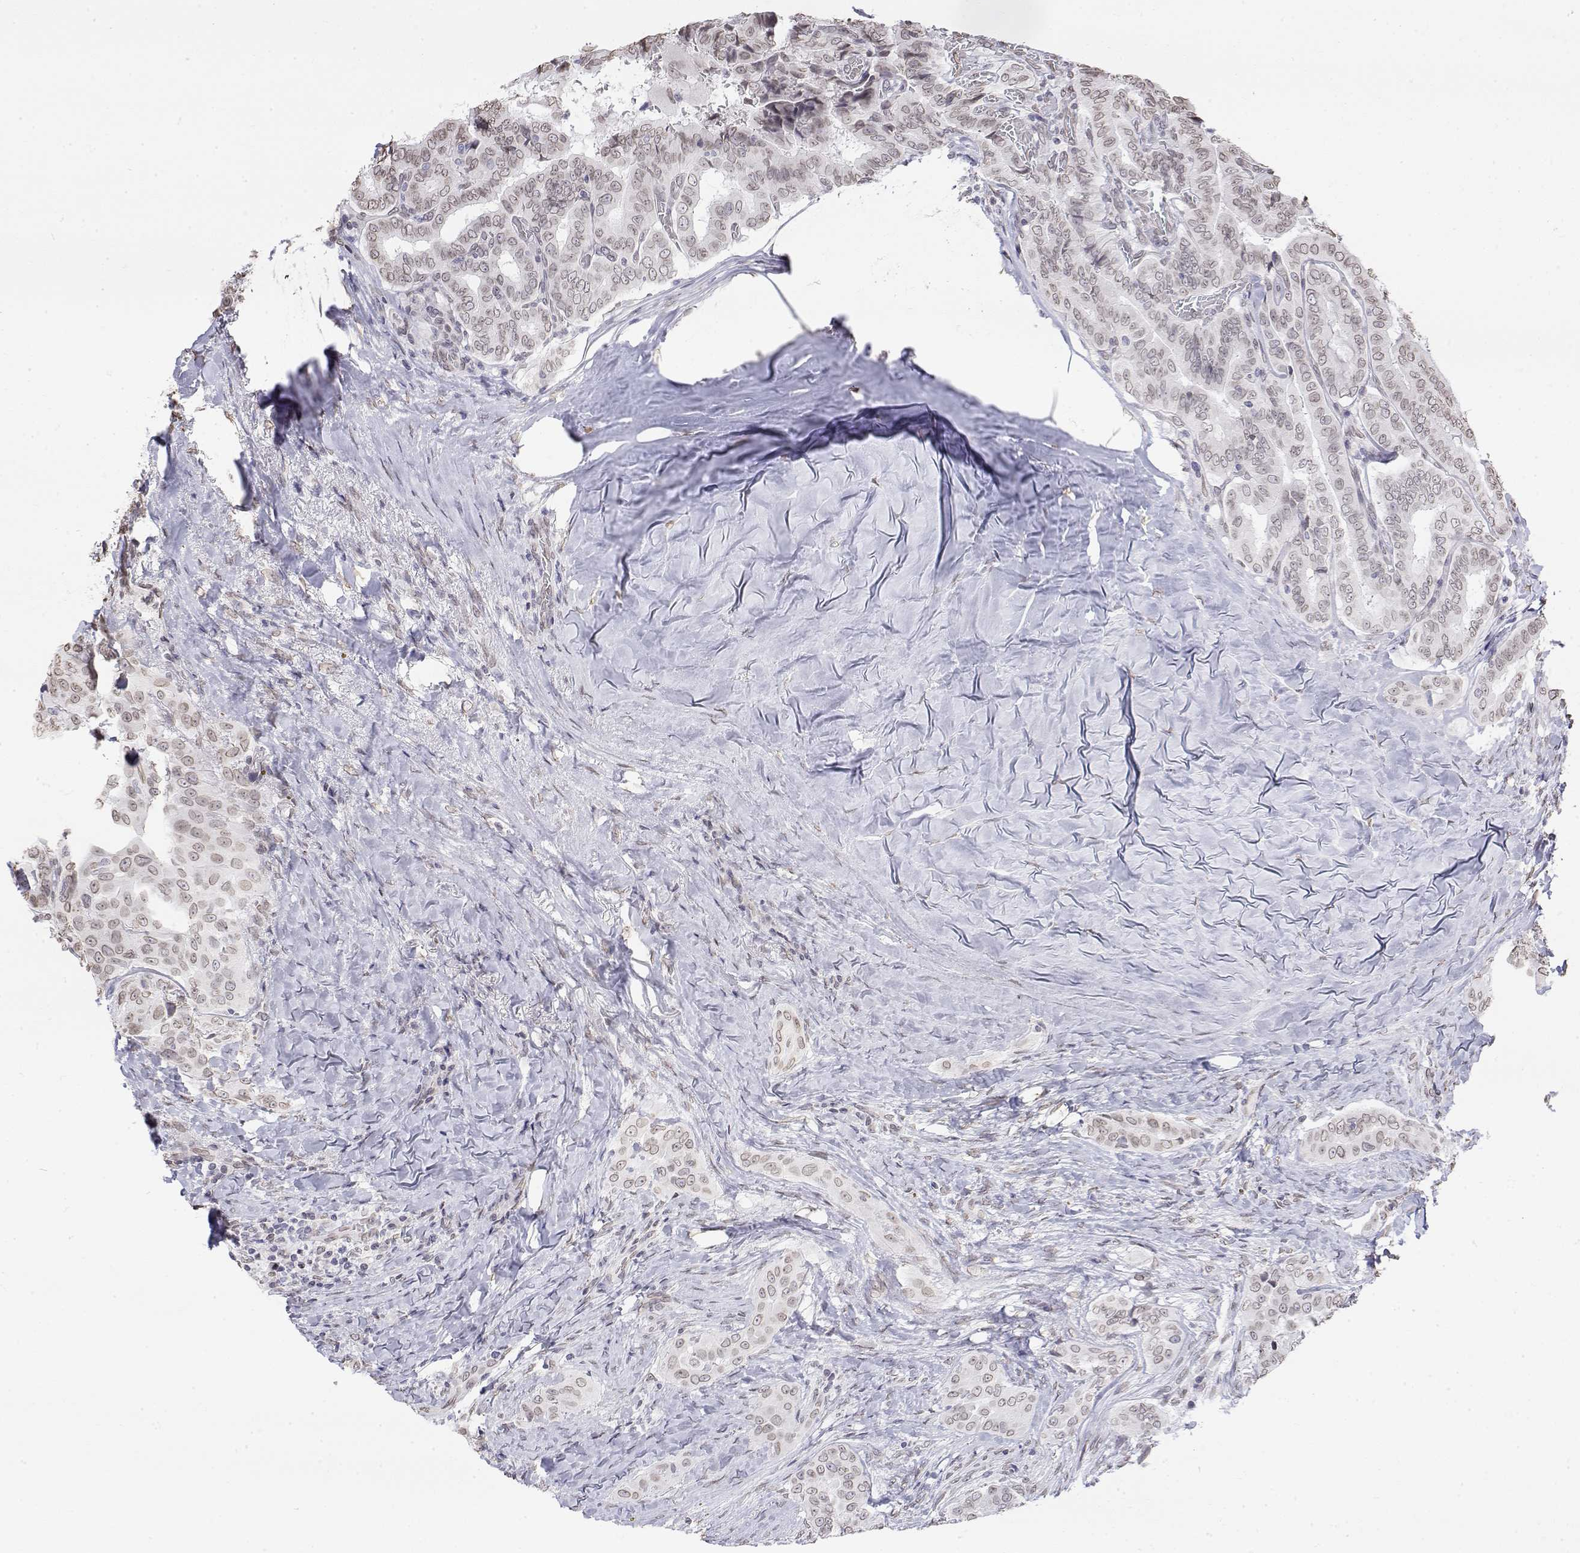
{"staining": {"intensity": "weak", "quantity": ">75%", "location": "cytoplasmic/membranous,nuclear"}, "tissue": "thyroid cancer", "cell_type": "Tumor cells", "image_type": "cancer", "snomed": [{"axis": "morphology", "description": "Papillary adenocarcinoma, NOS"}, {"axis": "morphology", "description": "Papillary adenoma metastatic"}, {"axis": "topography", "description": "Thyroid gland"}], "caption": "Protein positivity by immunohistochemistry (IHC) exhibits weak cytoplasmic/membranous and nuclear staining in approximately >75% of tumor cells in papillary adenocarcinoma (thyroid).", "gene": "ZNF532", "patient": {"sex": "female", "age": 50}}